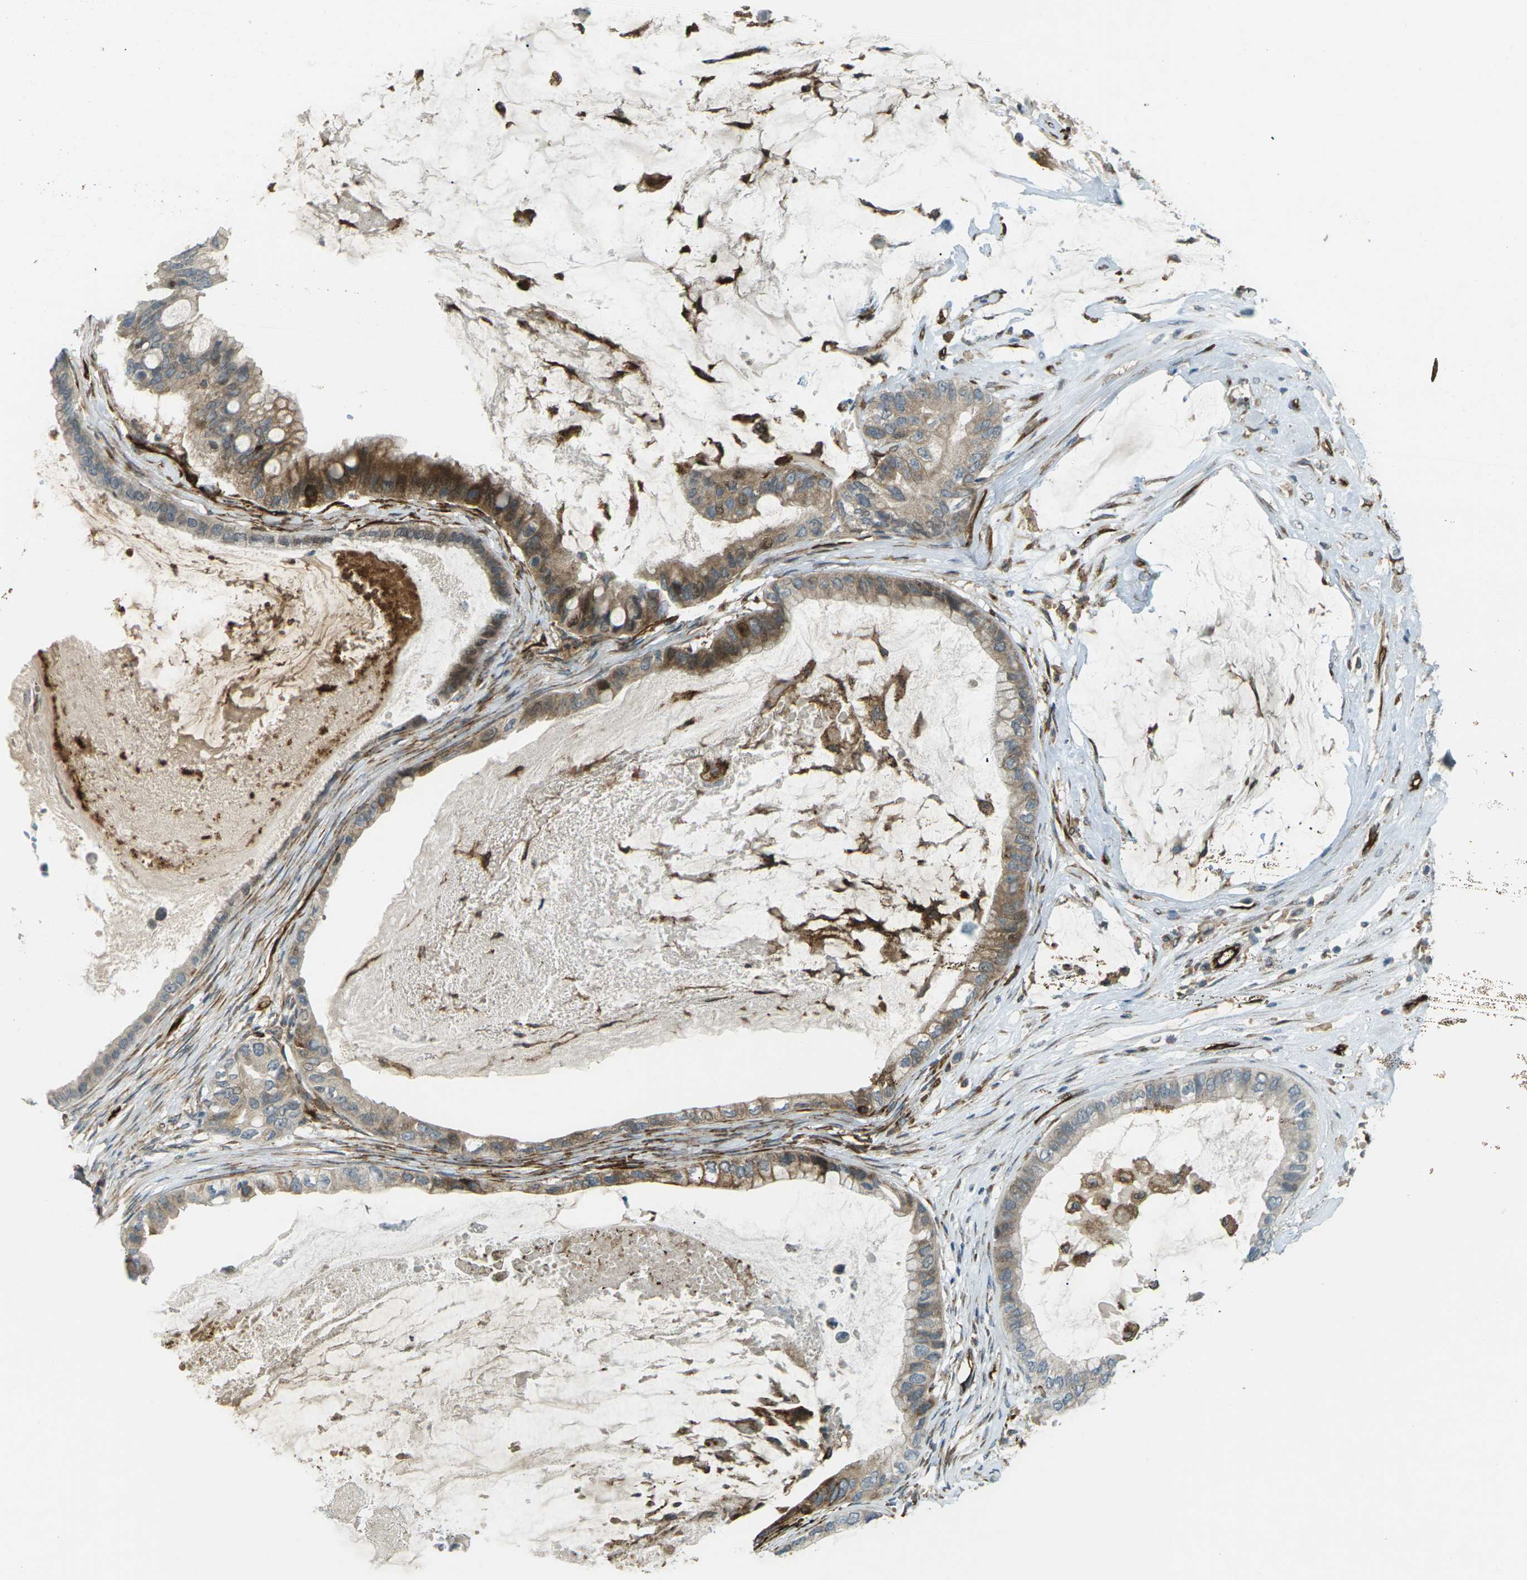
{"staining": {"intensity": "moderate", "quantity": "<25%", "location": "cytoplasmic/membranous"}, "tissue": "ovarian cancer", "cell_type": "Tumor cells", "image_type": "cancer", "snomed": [{"axis": "morphology", "description": "Cystadenocarcinoma, mucinous, NOS"}, {"axis": "topography", "description": "Ovary"}], "caption": "Immunohistochemistry (IHC) photomicrograph of ovarian mucinous cystadenocarcinoma stained for a protein (brown), which demonstrates low levels of moderate cytoplasmic/membranous positivity in about <25% of tumor cells.", "gene": "S1PR1", "patient": {"sex": "female", "age": 80}}